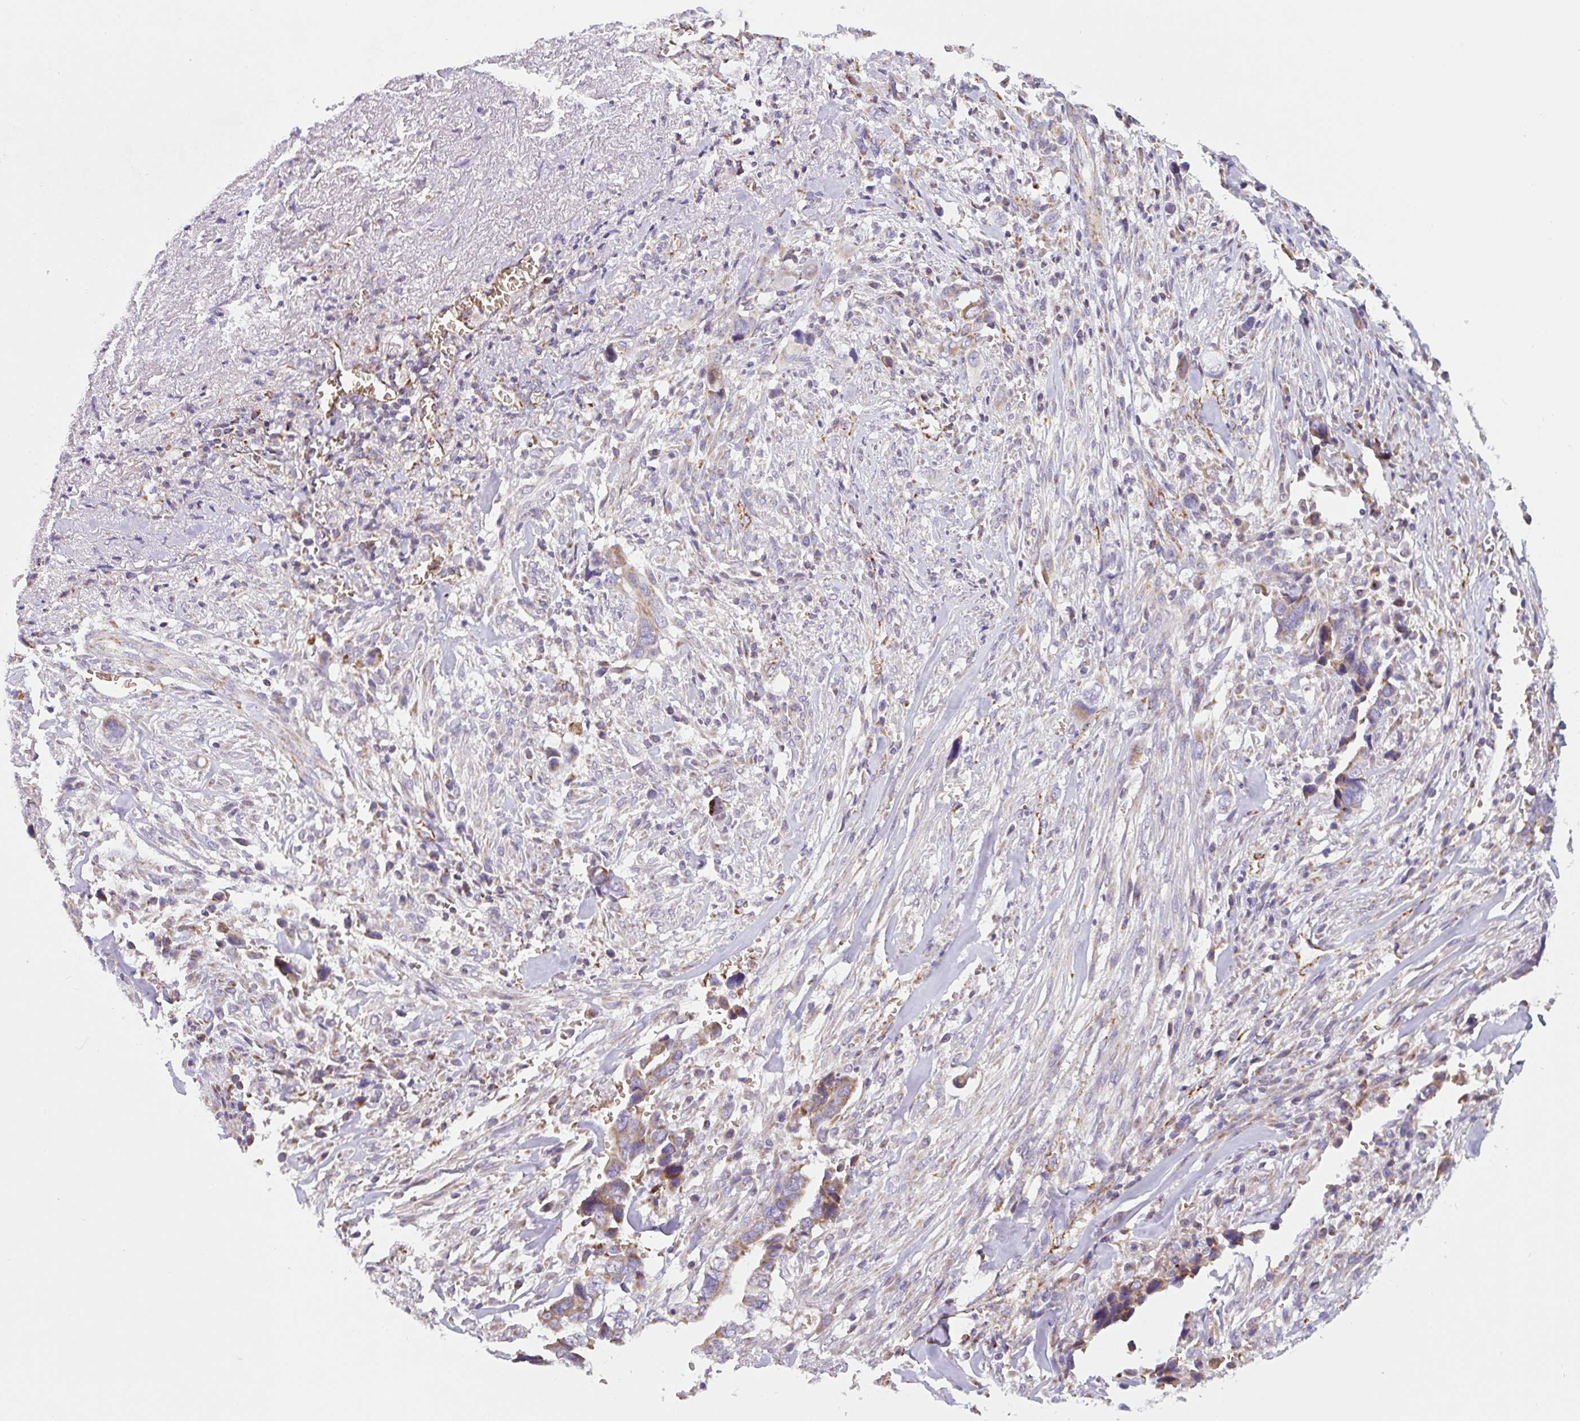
{"staining": {"intensity": "moderate", "quantity": ">75%", "location": "cytoplasmic/membranous"}, "tissue": "liver cancer", "cell_type": "Tumor cells", "image_type": "cancer", "snomed": [{"axis": "morphology", "description": "Cholangiocarcinoma"}, {"axis": "topography", "description": "Liver"}], "caption": "Immunohistochemistry (IHC) micrograph of liver cancer stained for a protein (brown), which displays medium levels of moderate cytoplasmic/membranous expression in approximately >75% of tumor cells.", "gene": "MT-CO2", "patient": {"sex": "female", "age": 79}}